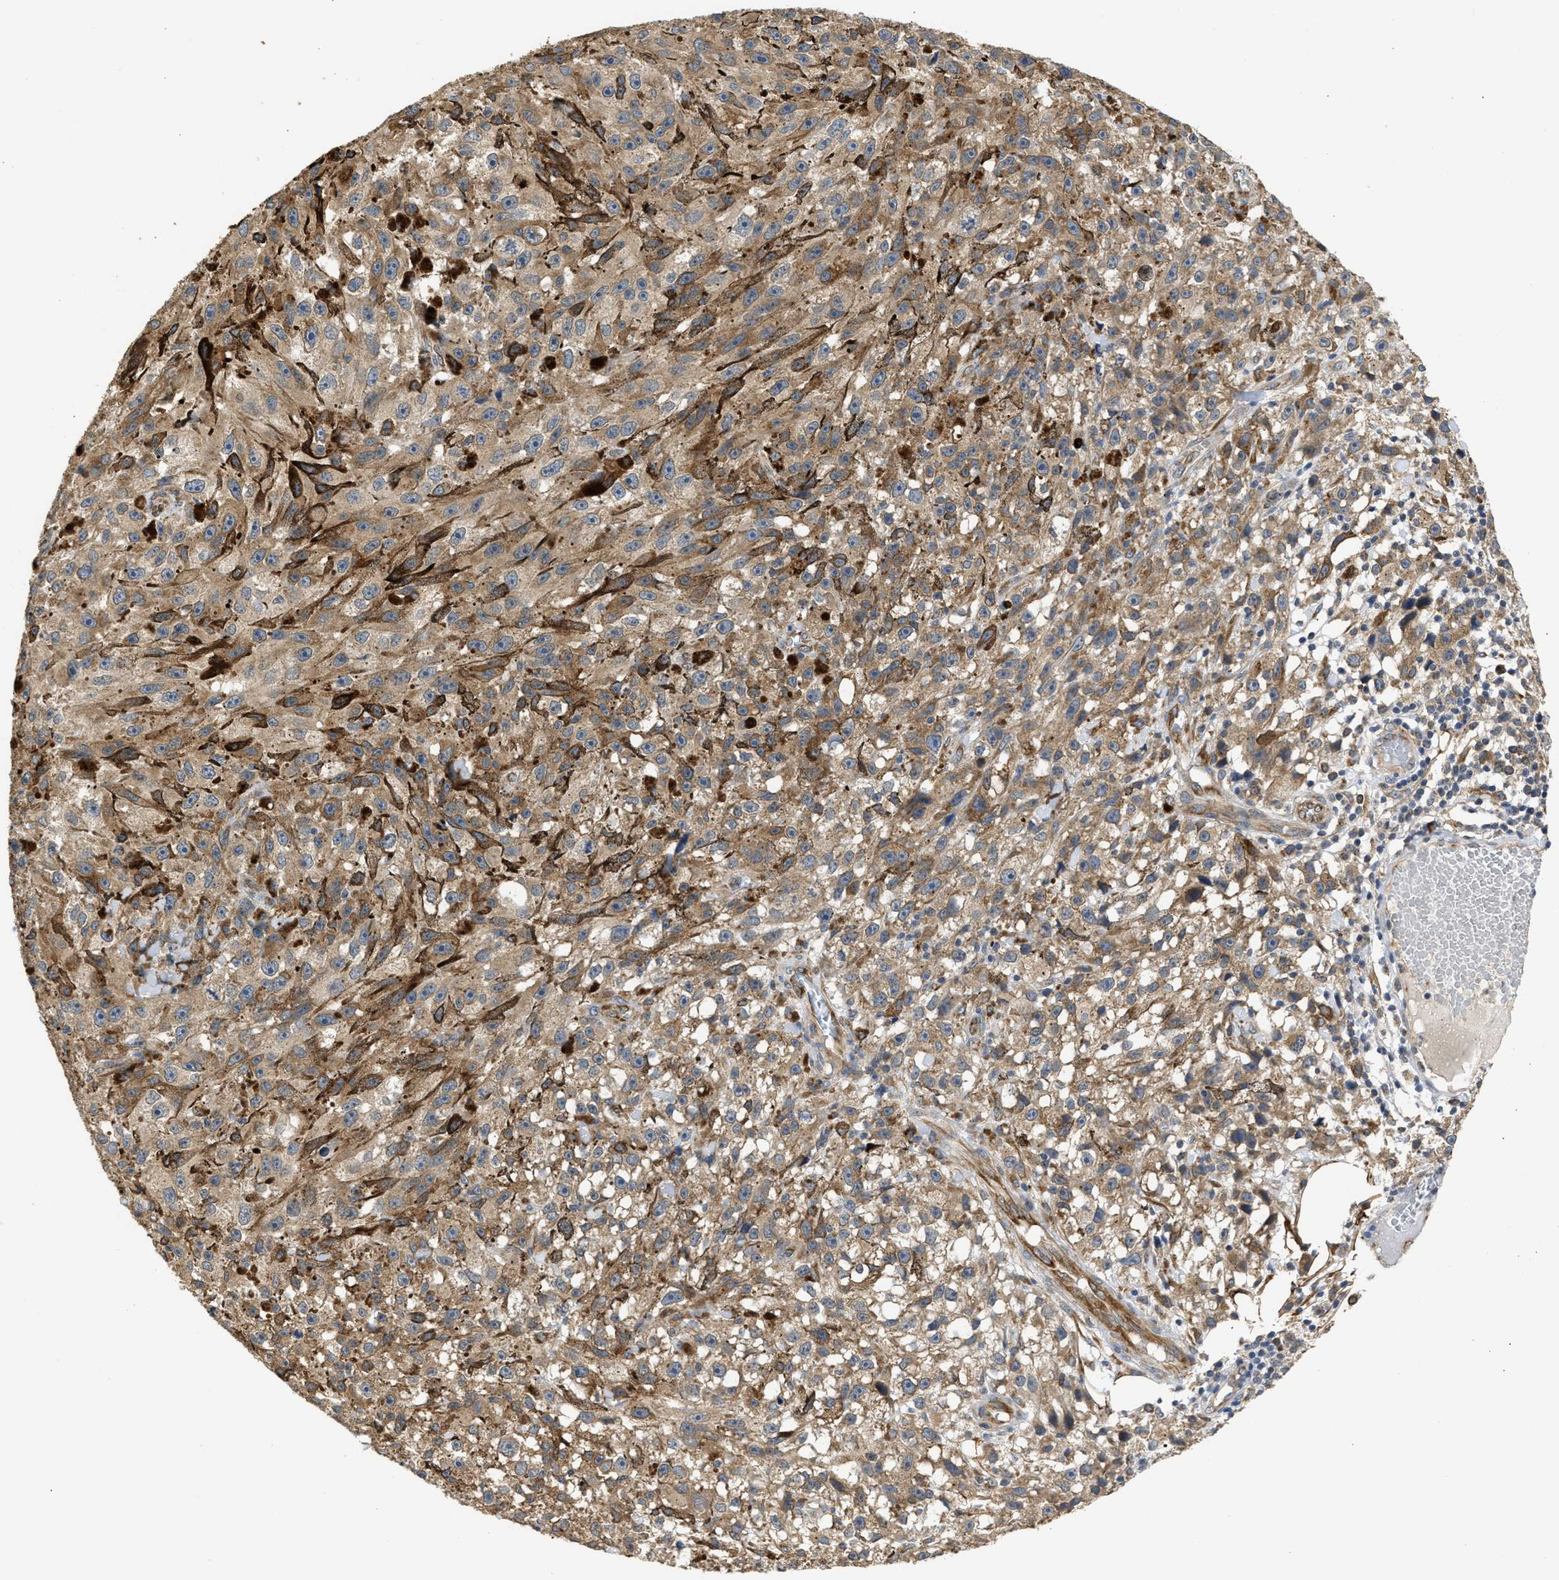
{"staining": {"intensity": "moderate", "quantity": ">75%", "location": "cytoplasmic/membranous"}, "tissue": "melanoma", "cell_type": "Tumor cells", "image_type": "cancer", "snomed": [{"axis": "morphology", "description": "Malignant melanoma, NOS"}, {"axis": "topography", "description": "Skin"}], "caption": "Human melanoma stained with a brown dye shows moderate cytoplasmic/membranous positive expression in approximately >75% of tumor cells.", "gene": "DNAJC1", "patient": {"sex": "female", "age": 104}}